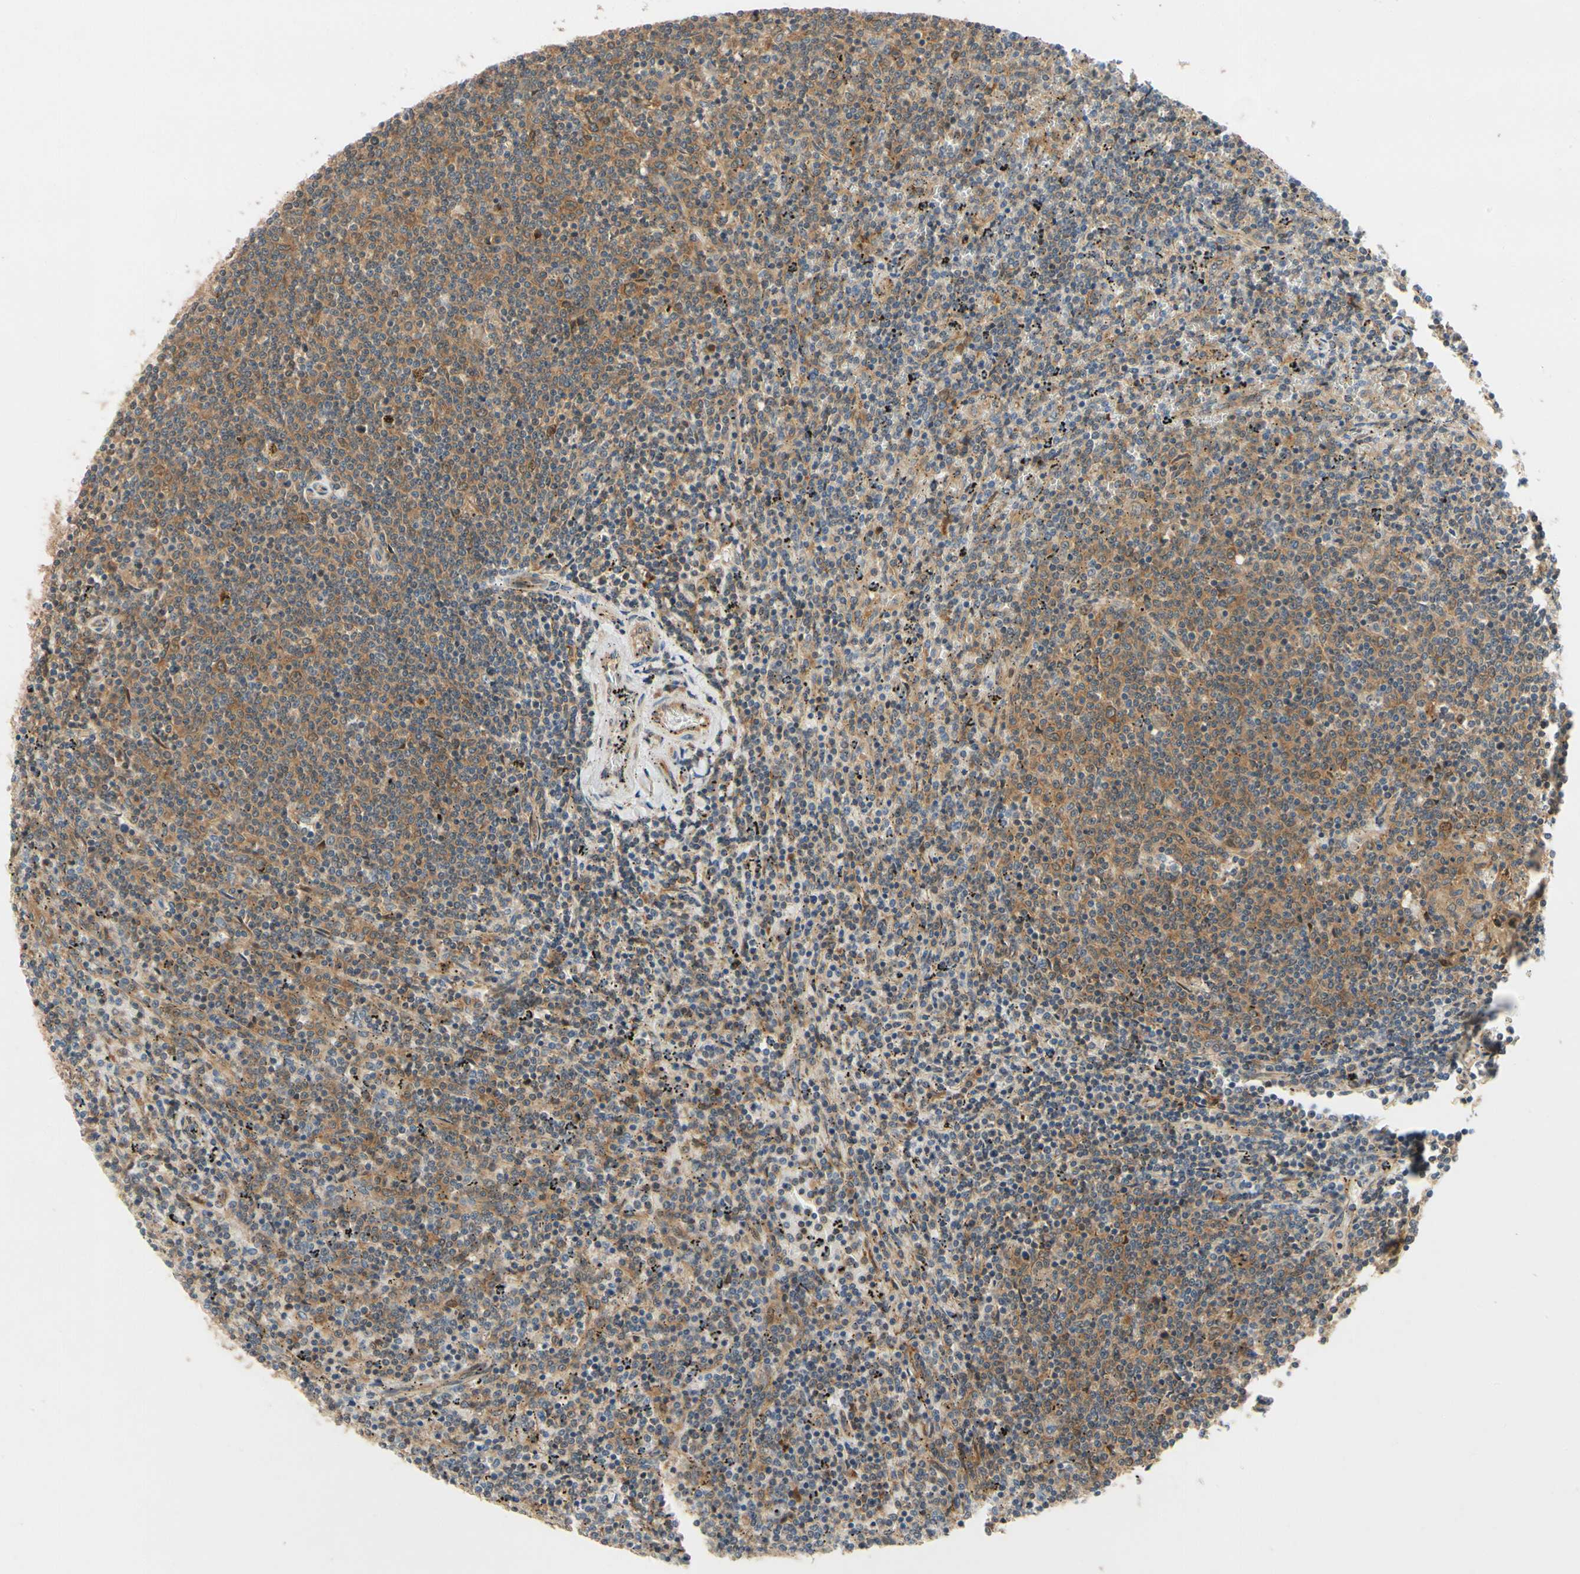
{"staining": {"intensity": "moderate", "quantity": "25%-75%", "location": "cytoplasmic/membranous"}, "tissue": "lymphoma", "cell_type": "Tumor cells", "image_type": "cancer", "snomed": [{"axis": "morphology", "description": "Malignant lymphoma, non-Hodgkin's type, Low grade"}, {"axis": "topography", "description": "Spleen"}], "caption": "Brown immunohistochemical staining in low-grade malignant lymphoma, non-Hodgkin's type demonstrates moderate cytoplasmic/membranous expression in about 25%-75% of tumor cells.", "gene": "TDRP", "patient": {"sex": "female", "age": 50}}